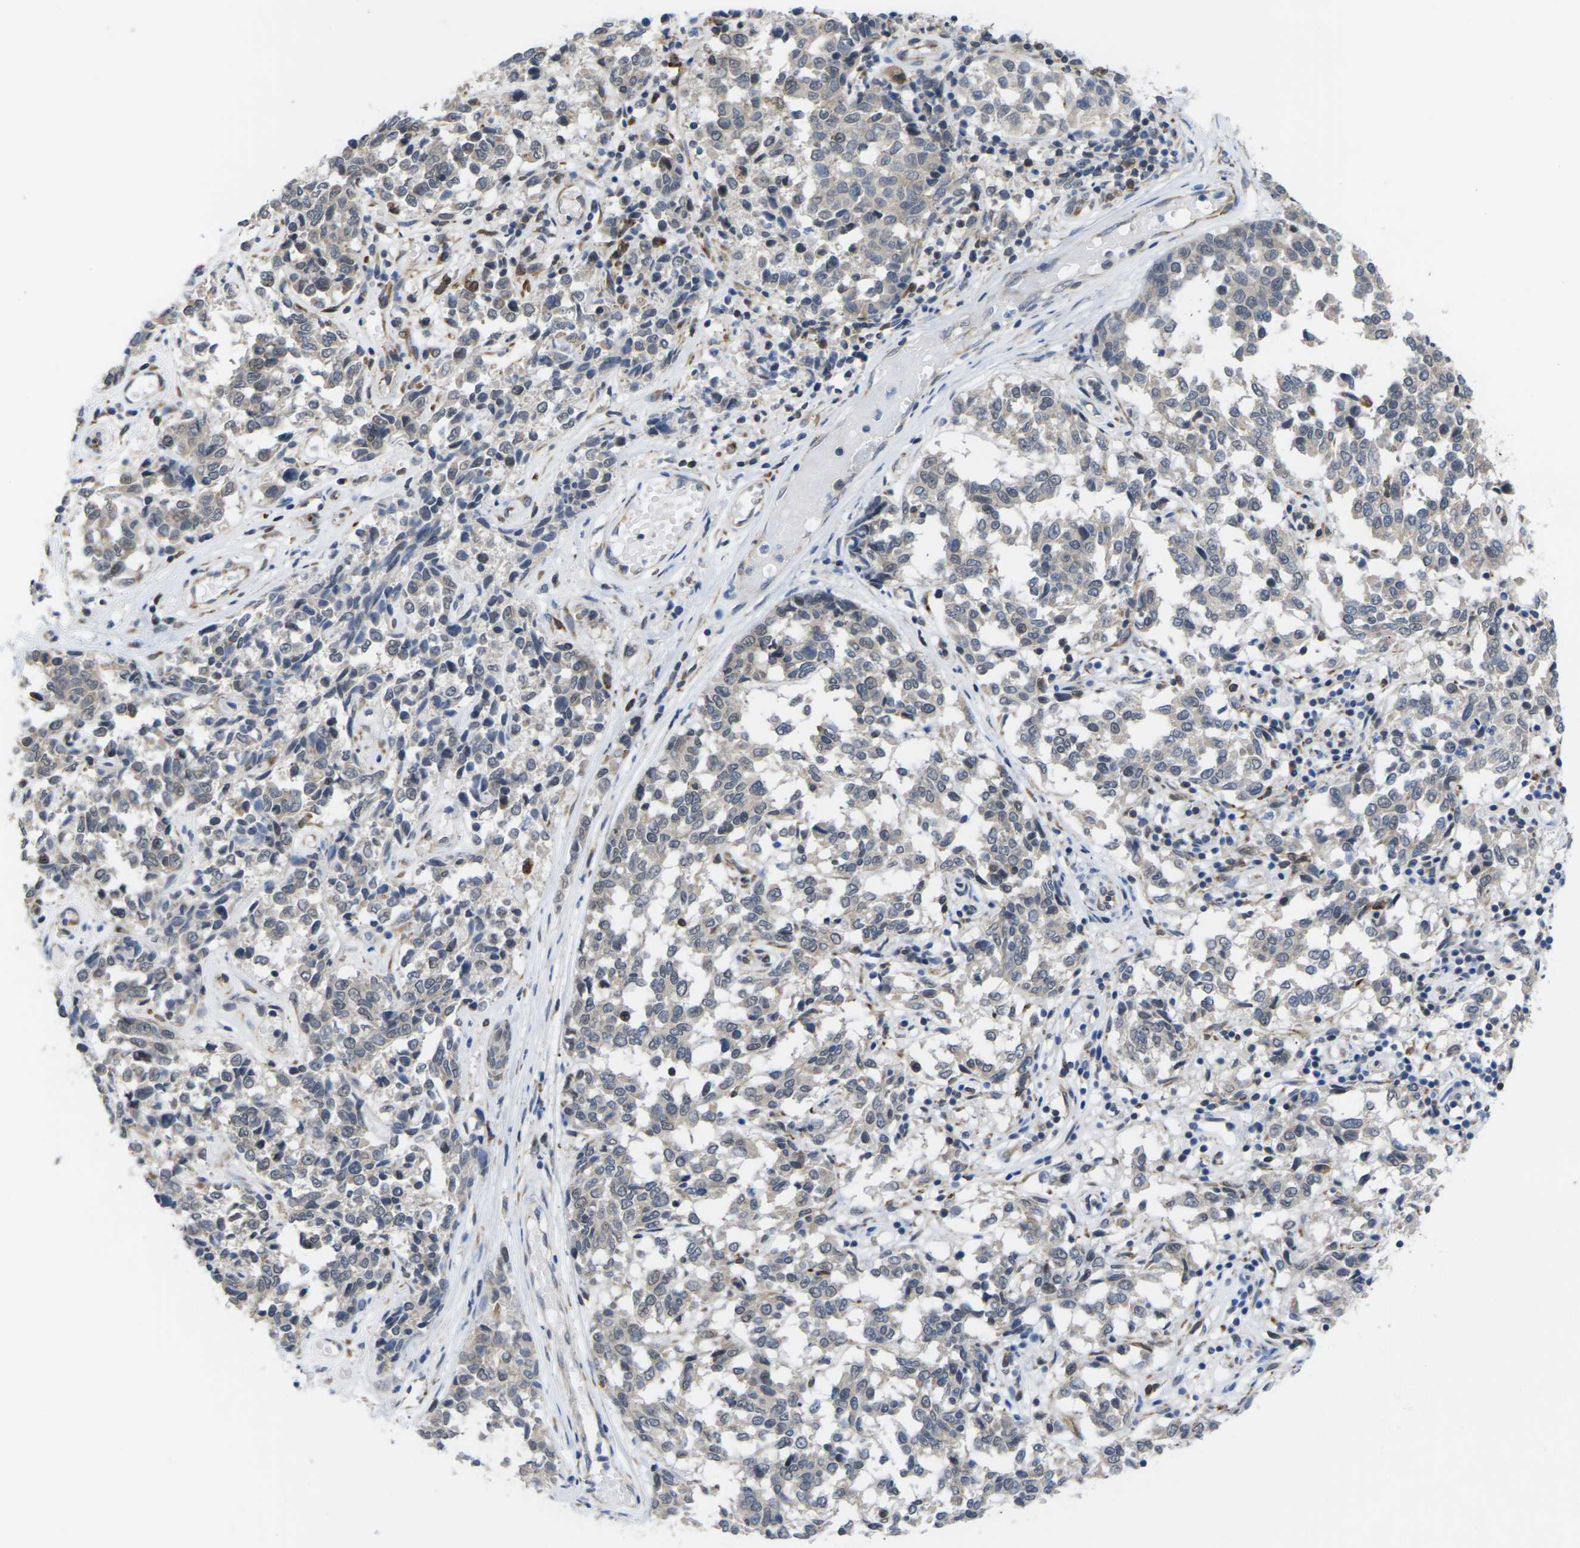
{"staining": {"intensity": "moderate", "quantity": "25%-75%", "location": "cytoplasmic/membranous"}, "tissue": "melanoma", "cell_type": "Tumor cells", "image_type": "cancer", "snomed": [{"axis": "morphology", "description": "Malignant melanoma, NOS"}, {"axis": "topography", "description": "Skin"}], "caption": "Protein analysis of melanoma tissue exhibits moderate cytoplasmic/membranous positivity in about 25%-75% of tumor cells.", "gene": "PDZK1IP1", "patient": {"sex": "female", "age": 64}}